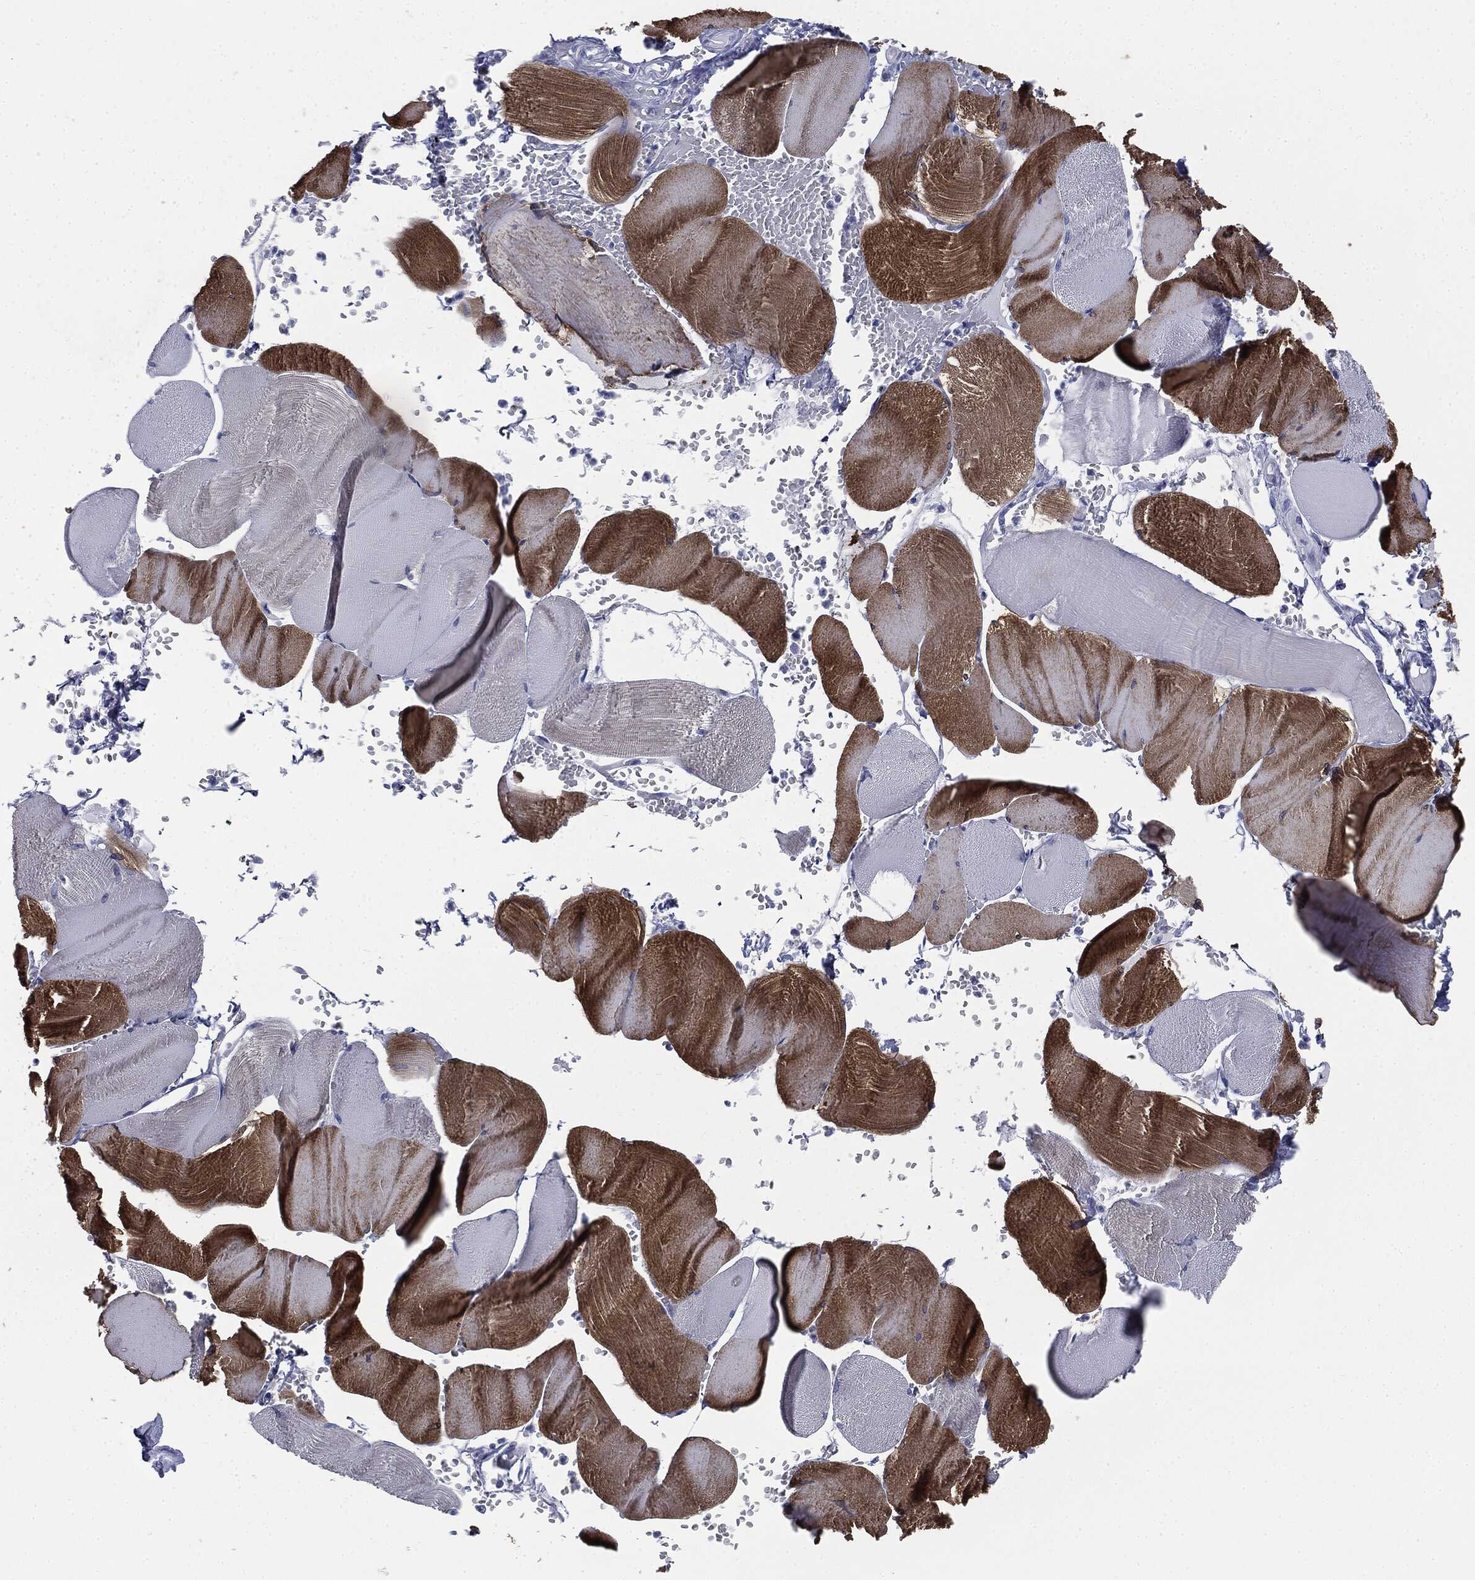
{"staining": {"intensity": "strong", "quantity": "25%-75%", "location": "cytoplasmic/membranous"}, "tissue": "skeletal muscle", "cell_type": "Myocytes", "image_type": "normal", "snomed": [{"axis": "morphology", "description": "Normal tissue, NOS"}, {"axis": "topography", "description": "Skeletal muscle"}], "caption": "A histopathology image of skeletal muscle stained for a protein exhibits strong cytoplasmic/membranous brown staining in myocytes. (Stains: DAB (3,3'-diaminobenzidine) in brown, nuclei in blue, Microscopy: brightfield microscopy at high magnification).", "gene": "ATP2A1", "patient": {"sex": "male", "age": 56}}